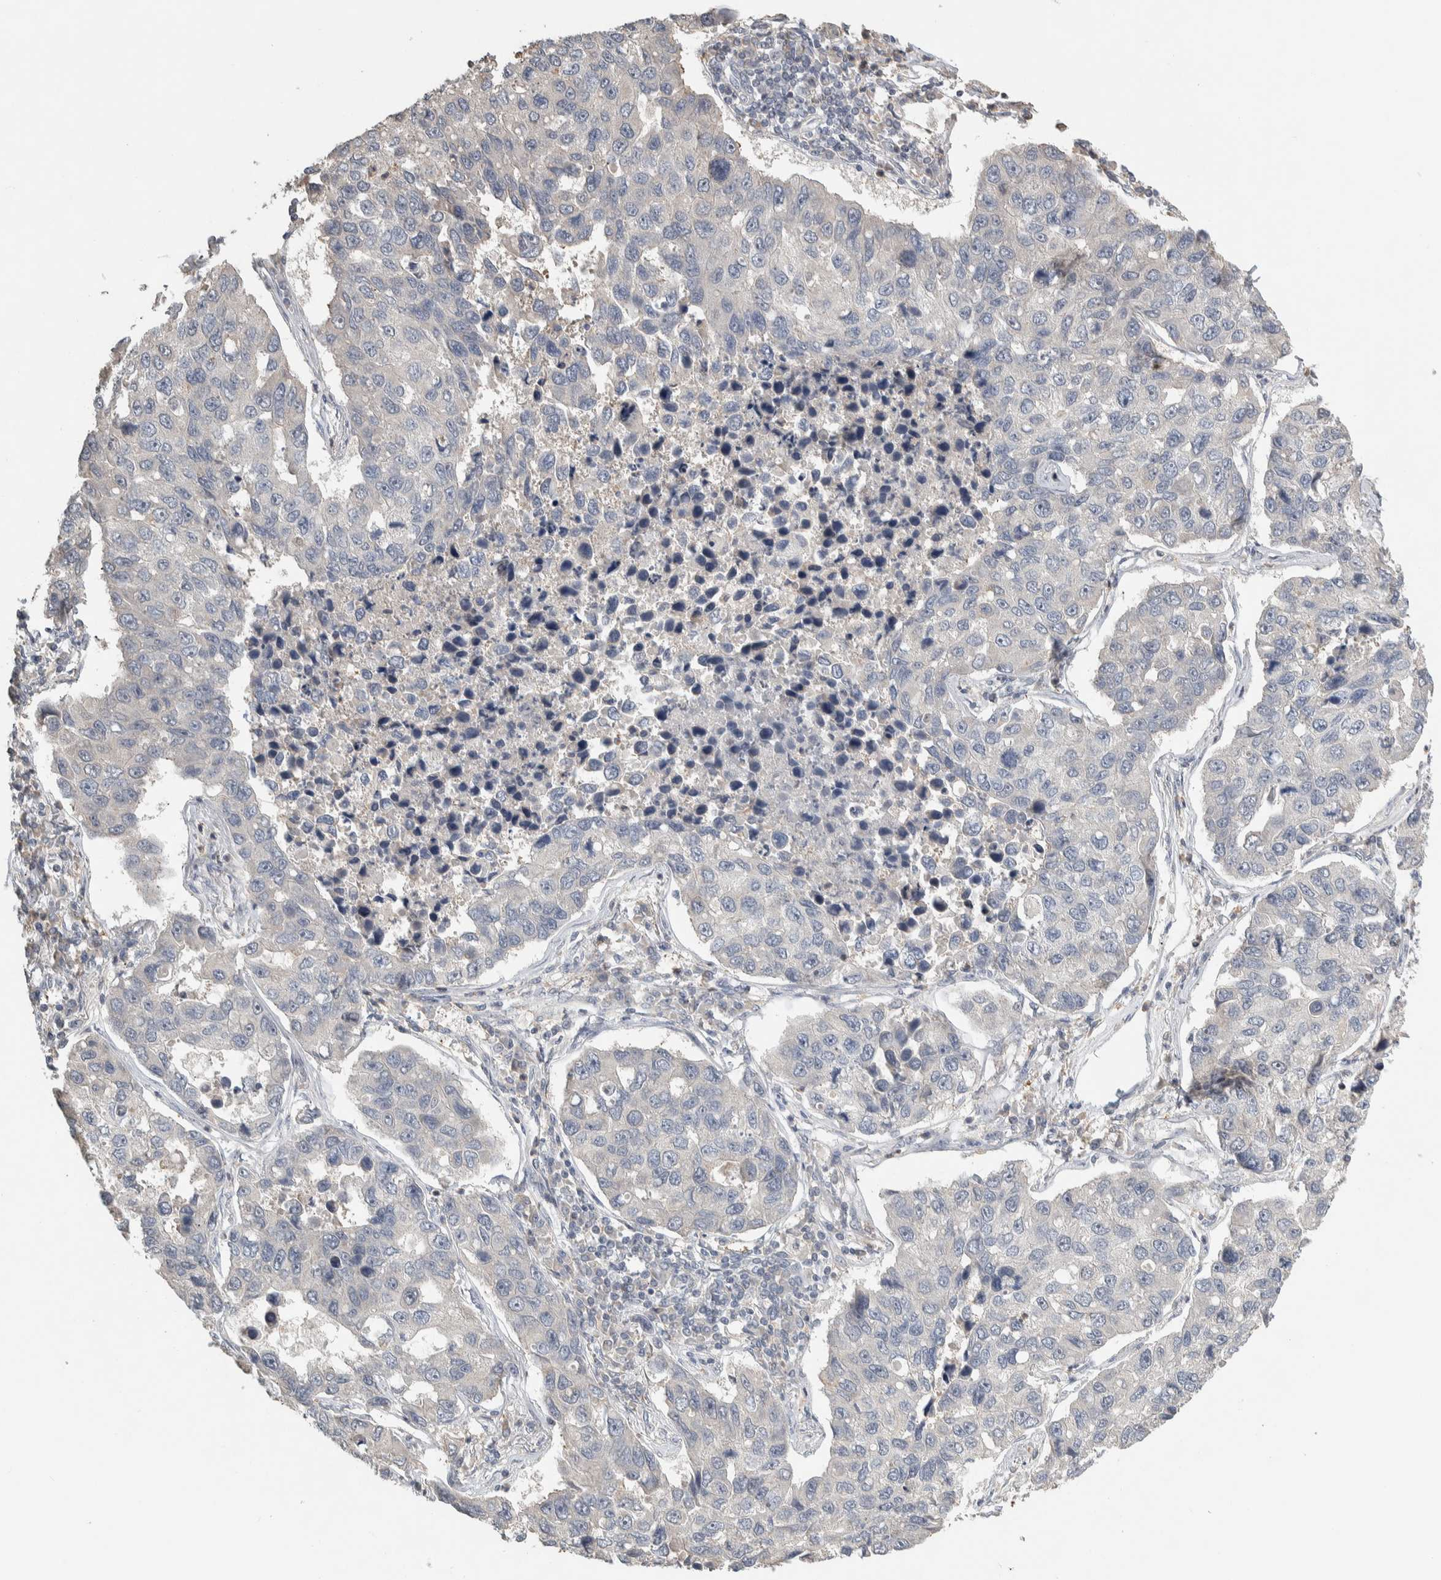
{"staining": {"intensity": "negative", "quantity": "none", "location": "none"}, "tissue": "lung cancer", "cell_type": "Tumor cells", "image_type": "cancer", "snomed": [{"axis": "morphology", "description": "Adenocarcinoma, NOS"}, {"axis": "topography", "description": "Lung"}], "caption": "Lung adenocarcinoma was stained to show a protein in brown. There is no significant expression in tumor cells. (Brightfield microscopy of DAB IHC at high magnification).", "gene": "EIF3H", "patient": {"sex": "male", "age": 64}}